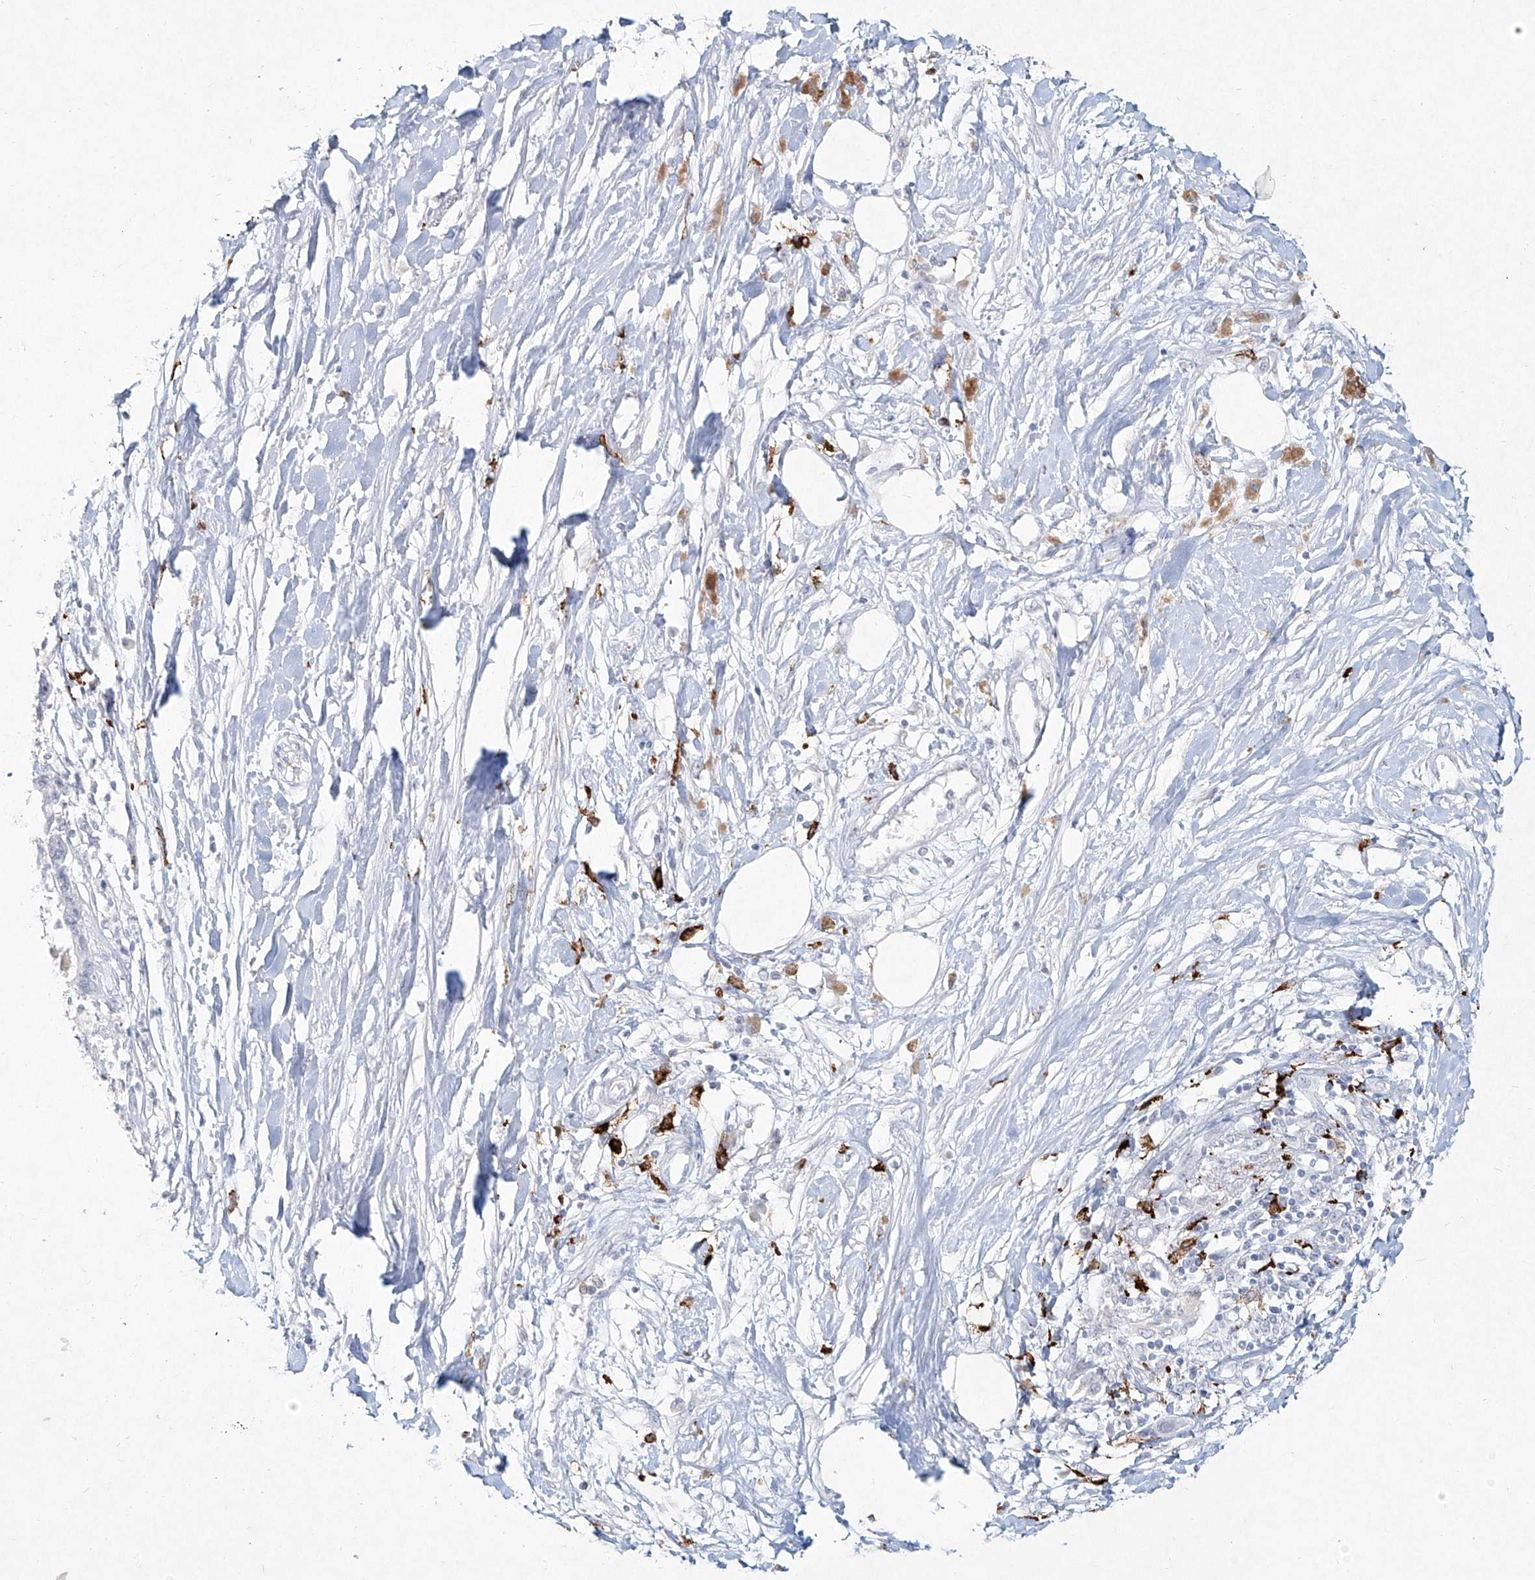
{"staining": {"intensity": "negative", "quantity": "none", "location": "none"}, "tissue": "pancreatic cancer", "cell_type": "Tumor cells", "image_type": "cancer", "snomed": [{"axis": "morphology", "description": "Adenocarcinoma, NOS"}, {"axis": "topography", "description": "Pancreas"}], "caption": "Human pancreatic cancer stained for a protein using immunohistochemistry (IHC) demonstrates no expression in tumor cells.", "gene": "CD209", "patient": {"sex": "male", "age": 56}}